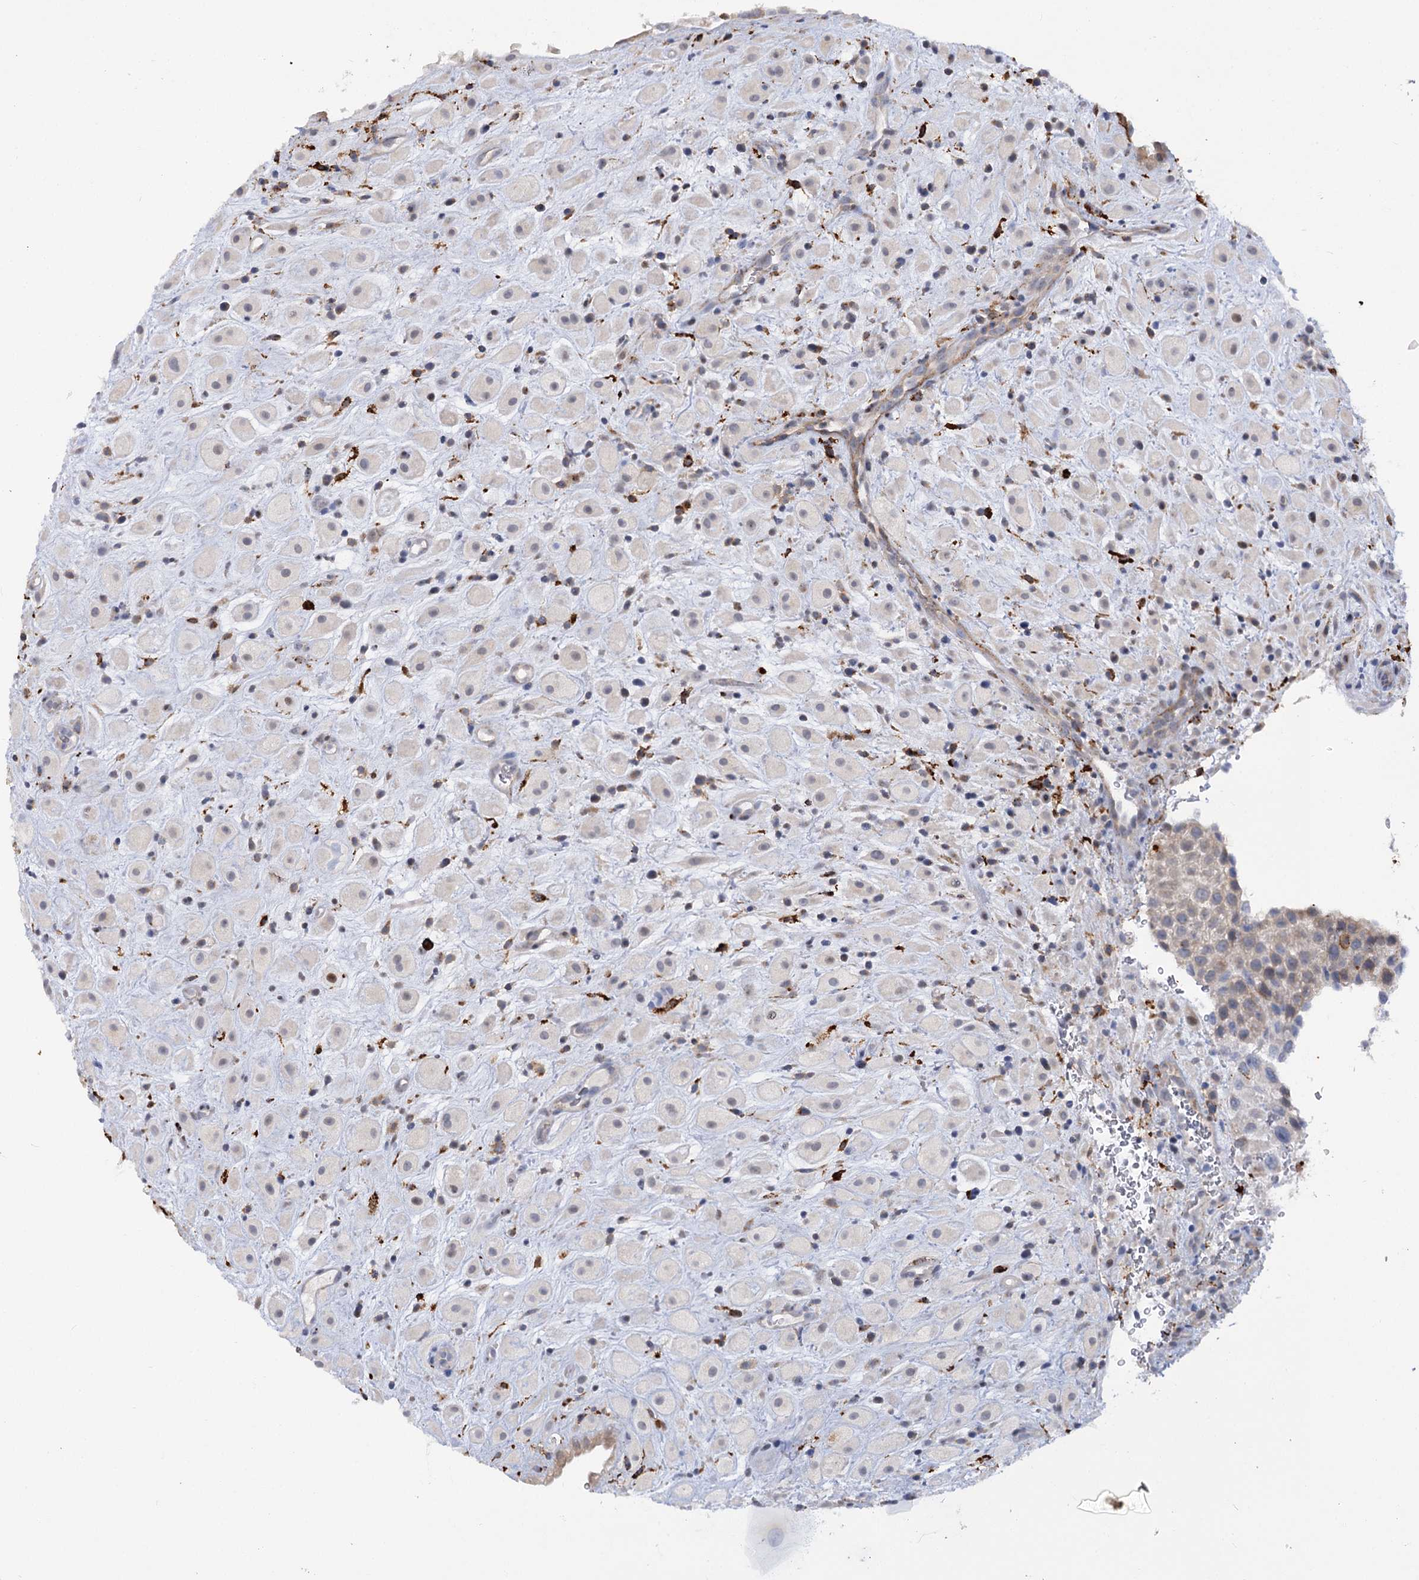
{"staining": {"intensity": "negative", "quantity": "none", "location": "none"}, "tissue": "placenta", "cell_type": "Decidual cells", "image_type": "normal", "snomed": [{"axis": "morphology", "description": "Normal tissue, NOS"}, {"axis": "topography", "description": "Placenta"}], "caption": "This is a photomicrograph of IHC staining of unremarkable placenta, which shows no staining in decidual cells. (Immunohistochemistry, brightfield microscopy, high magnification).", "gene": "PIWIL4", "patient": {"sex": "female", "age": 35}}